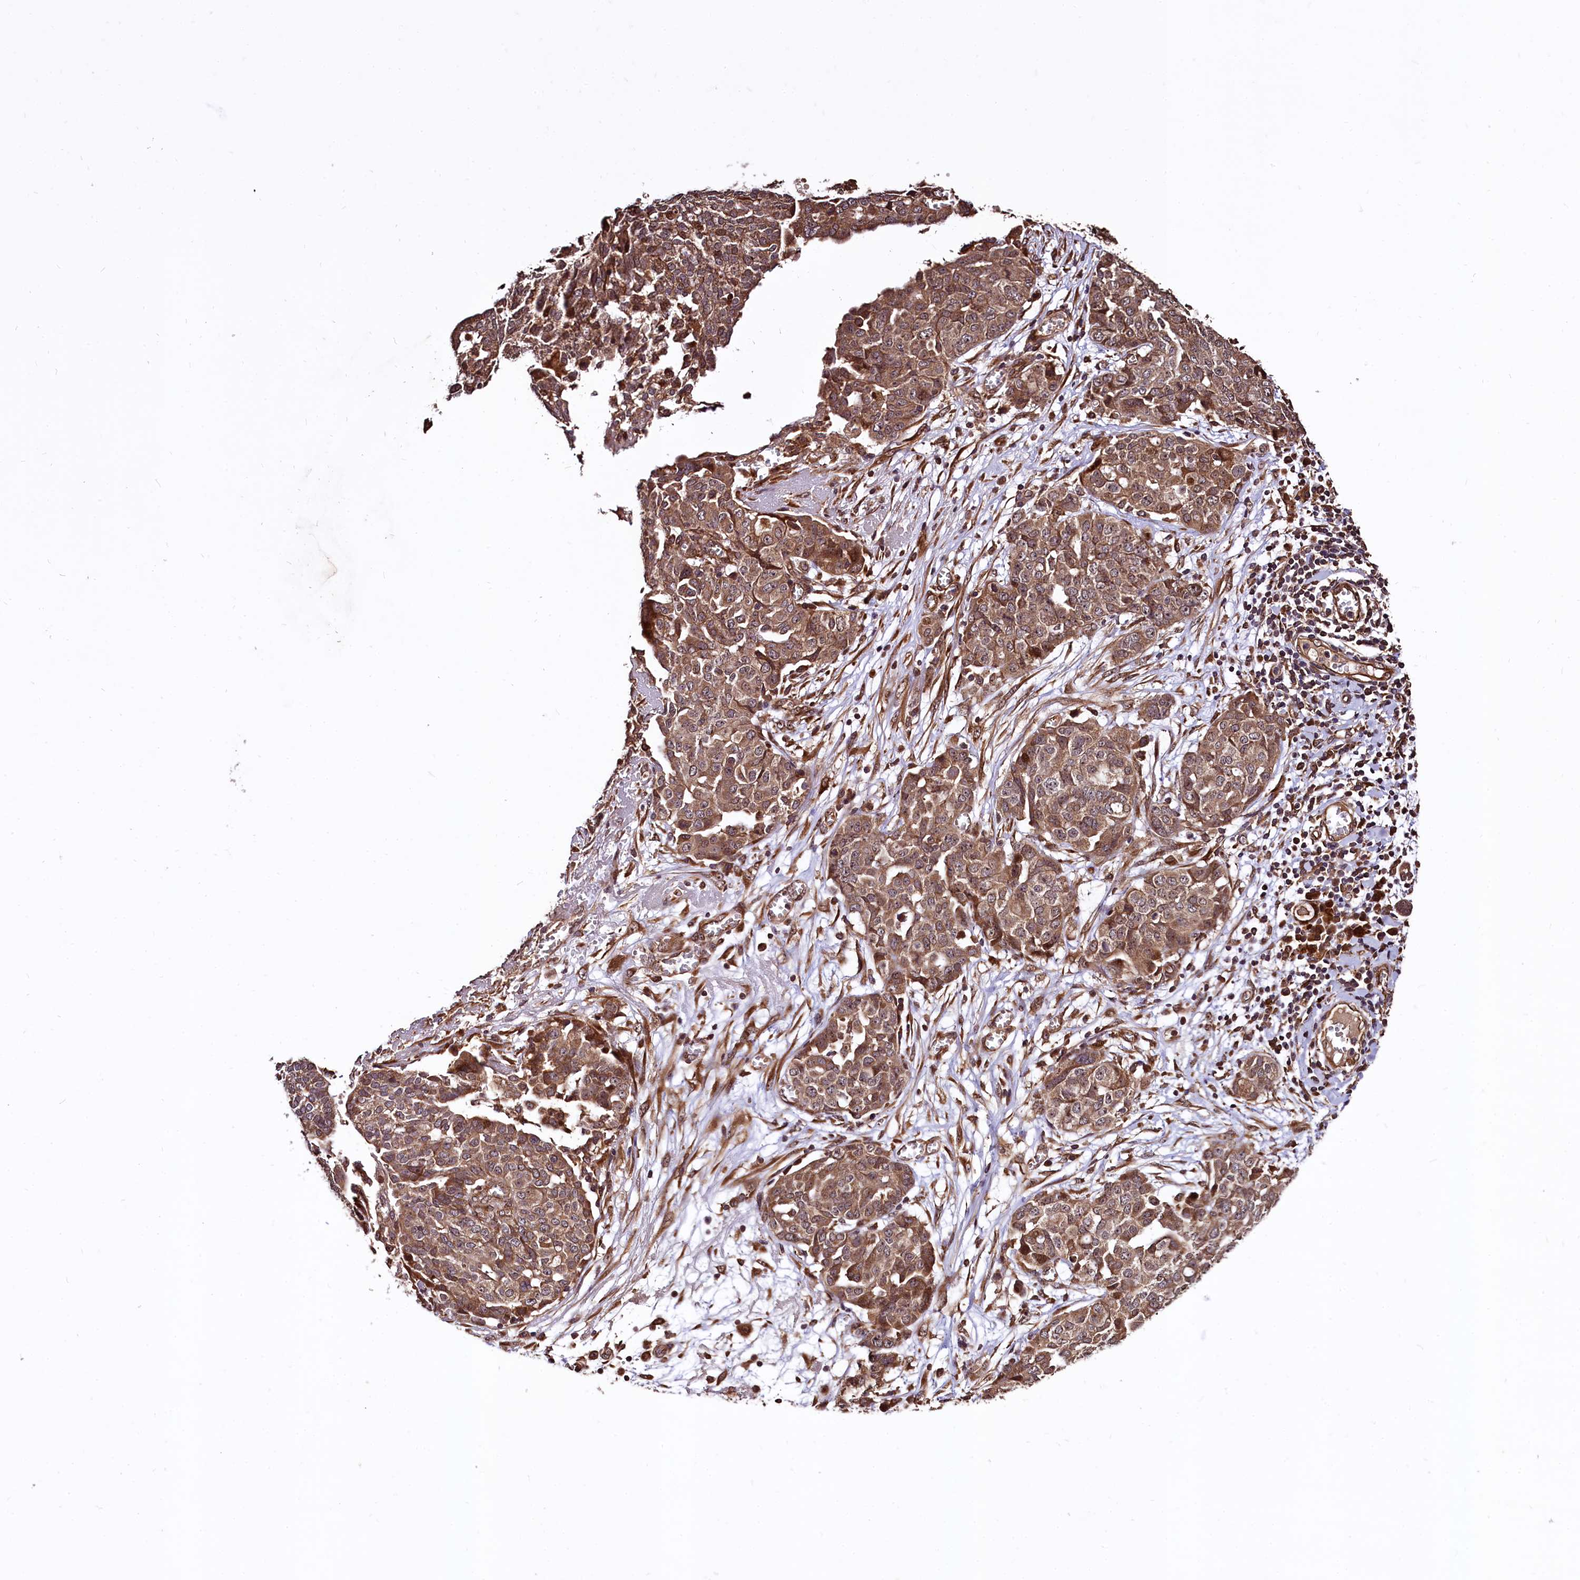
{"staining": {"intensity": "moderate", "quantity": ">75%", "location": "cytoplasmic/membranous"}, "tissue": "ovarian cancer", "cell_type": "Tumor cells", "image_type": "cancer", "snomed": [{"axis": "morphology", "description": "Cystadenocarcinoma, serous, NOS"}, {"axis": "topography", "description": "Soft tissue"}, {"axis": "topography", "description": "Ovary"}], "caption": "IHC (DAB) staining of human ovarian serous cystadenocarcinoma displays moderate cytoplasmic/membranous protein staining in about >75% of tumor cells.", "gene": "TBCEL", "patient": {"sex": "female", "age": 57}}